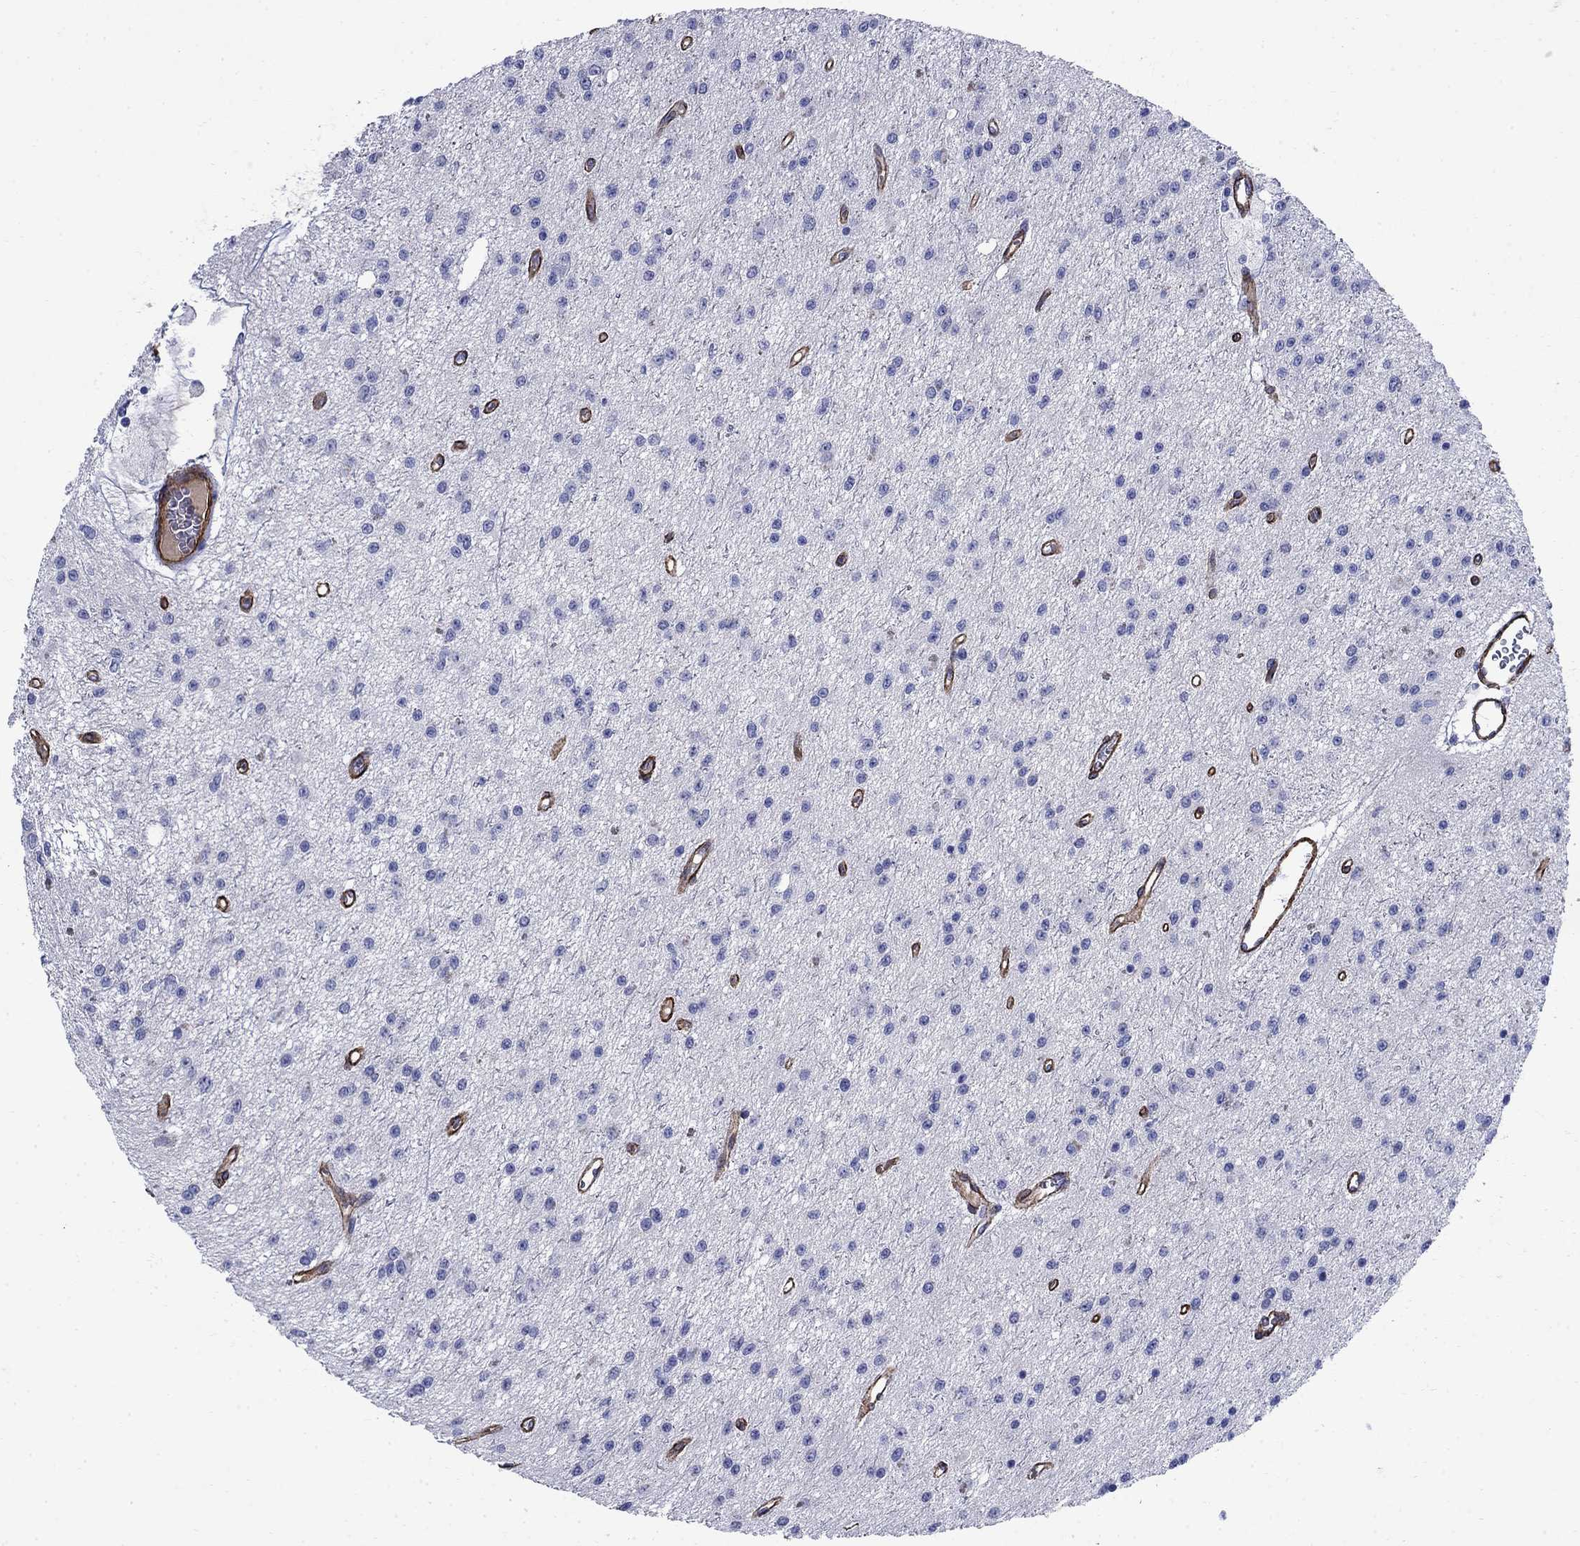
{"staining": {"intensity": "negative", "quantity": "none", "location": "none"}, "tissue": "glioma", "cell_type": "Tumor cells", "image_type": "cancer", "snomed": [{"axis": "morphology", "description": "Glioma, malignant, Low grade"}, {"axis": "topography", "description": "Brain"}], "caption": "High power microscopy histopathology image of an immunohistochemistry (IHC) photomicrograph of glioma, revealing no significant expression in tumor cells. (Immunohistochemistry, brightfield microscopy, high magnification).", "gene": "VTN", "patient": {"sex": "female", "age": 45}}